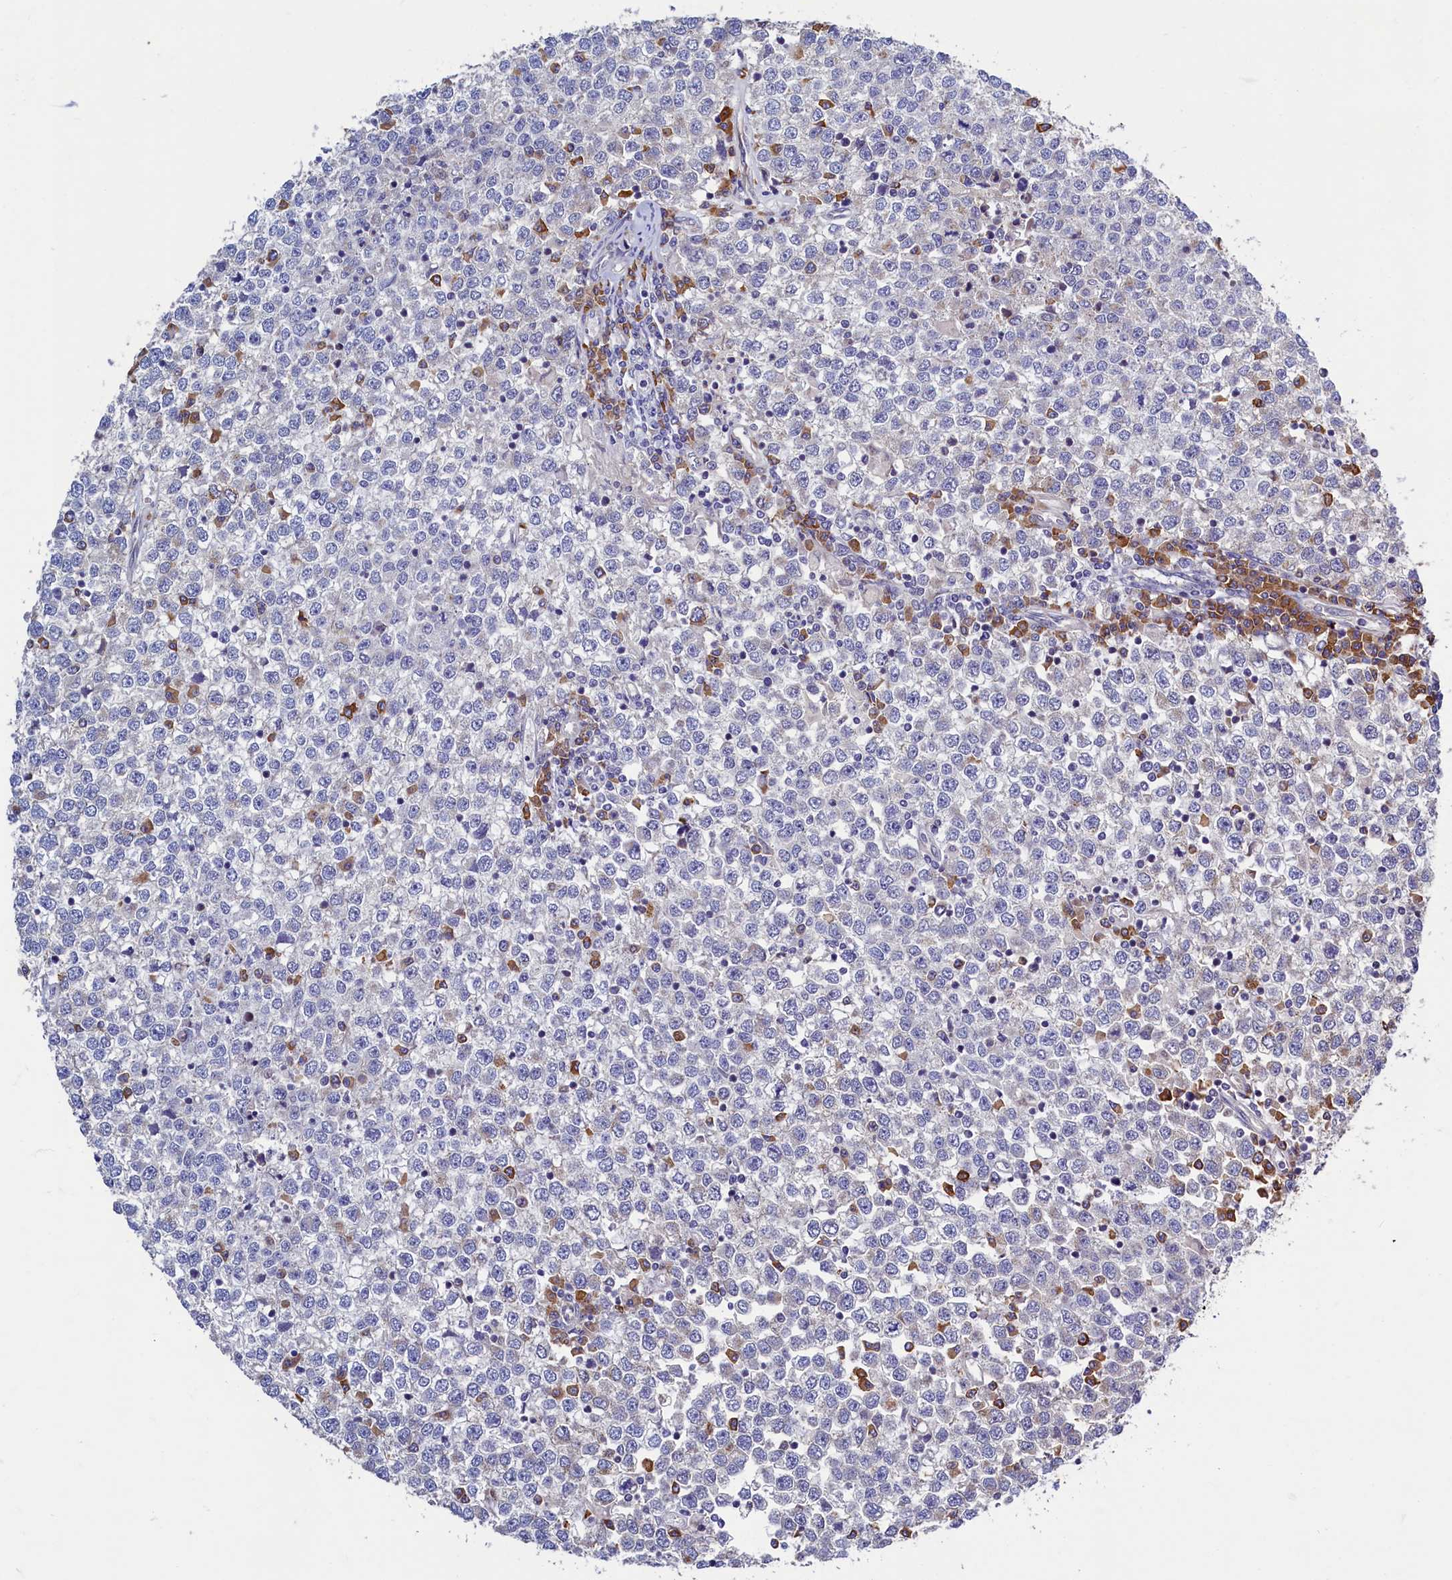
{"staining": {"intensity": "negative", "quantity": "none", "location": "none"}, "tissue": "testis cancer", "cell_type": "Tumor cells", "image_type": "cancer", "snomed": [{"axis": "morphology", "description": "Seminoma, NOS"}, {"axis": "topography", "description": "Testis"}], "caption": "Immunohistochemistry (IHC) photomicrograph of neoplastic tissue: human testis cancer stained with DAB exhibits no significant protein expression in tumor cells.", "gene": "SLC16A14", "patient": {"sex": "male", "age": 65}}